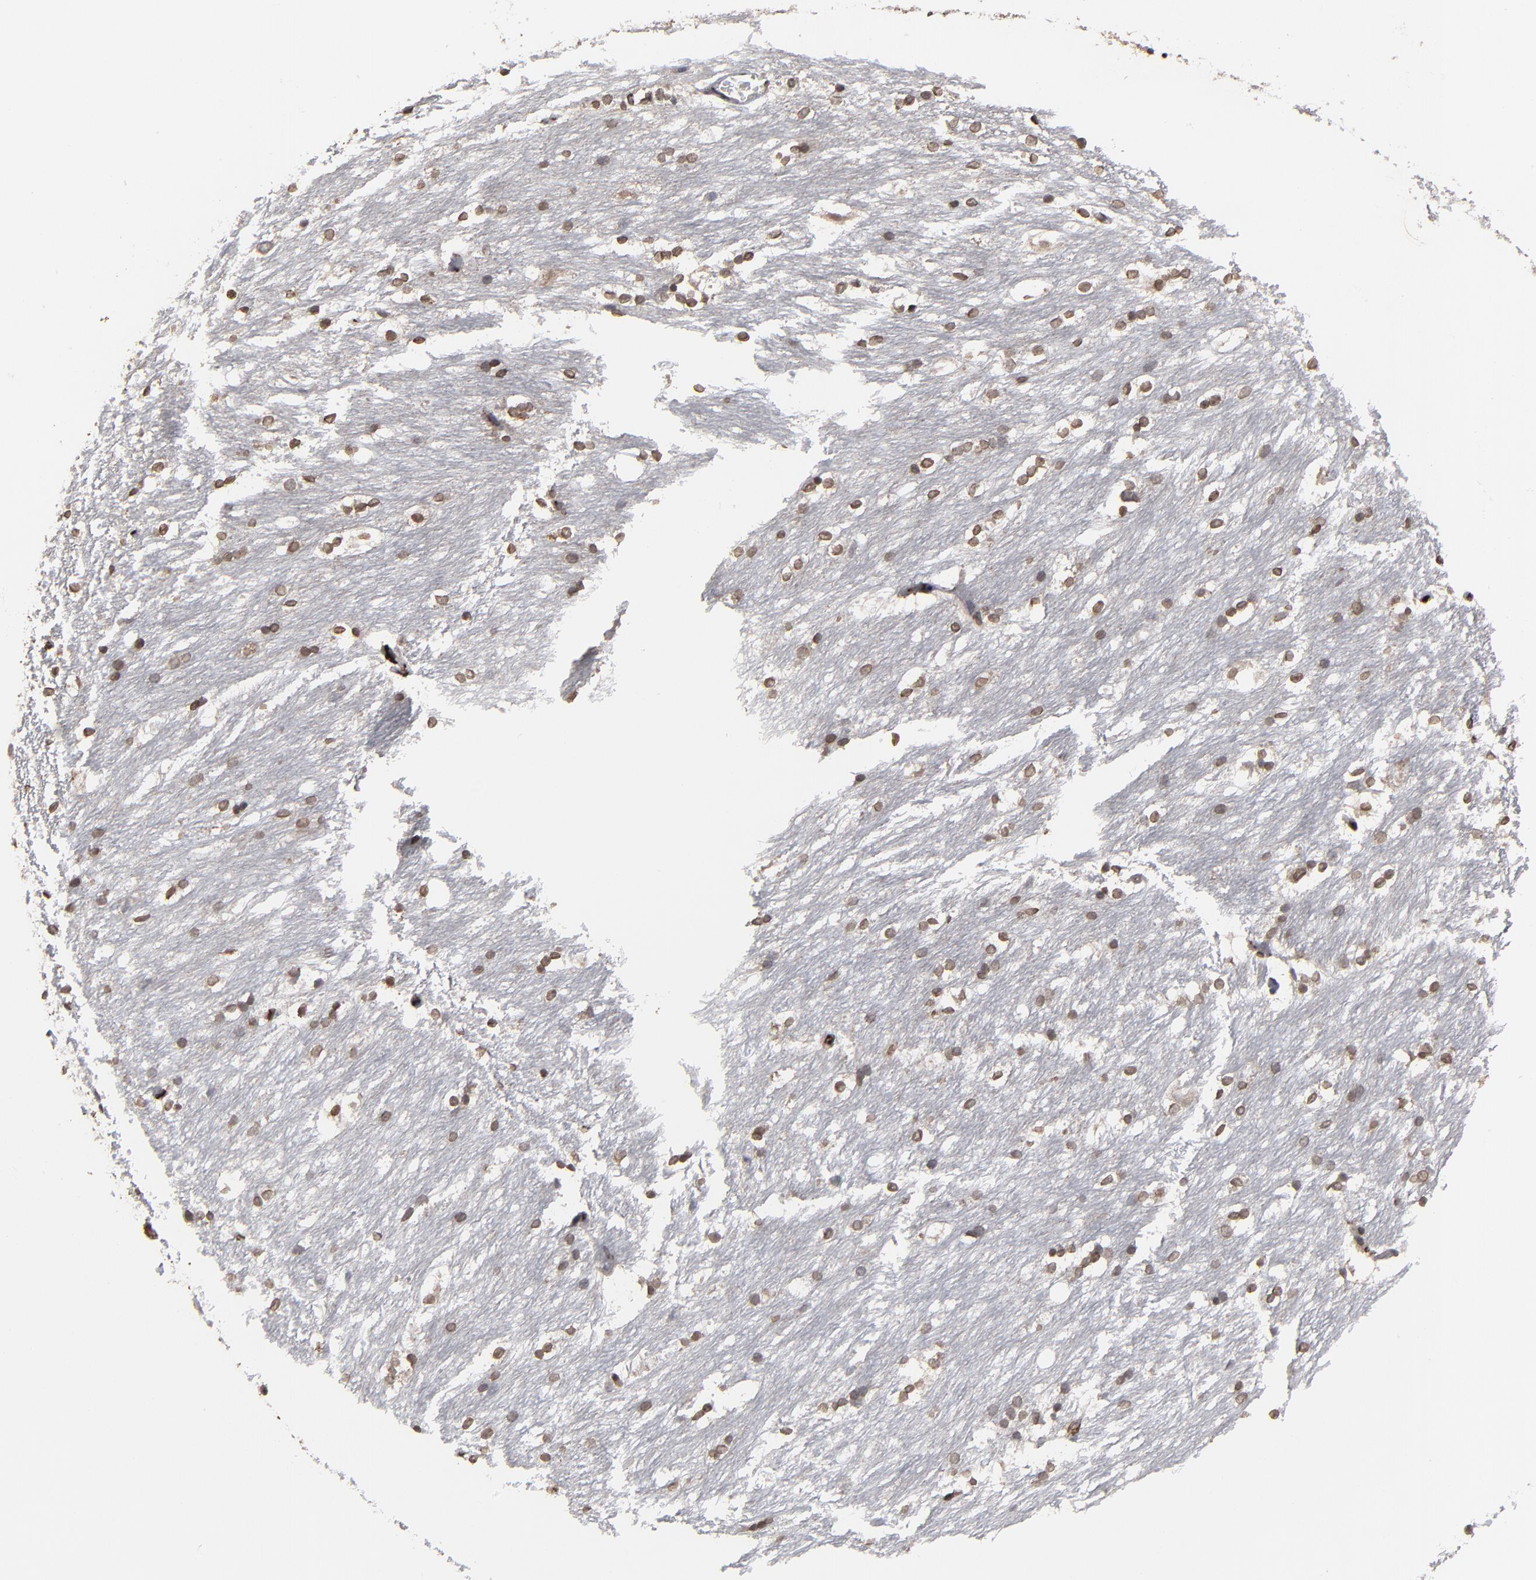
{"staining": {"intensity": "moderate", "quantity": ">75%", "location": "nuclear"}, "tissue": "caudate", "cell_type": "Glial cells", "image_type": "normal", "snomed": [{"axis": "morphology", "description": "Normal tissue, NOS"}, {"axis": "topography", "description": "Lateral ventricle wall"}], "caption": "The photomicrograph demonstrates staining of benign caudate, revealing moderate nuclear protein expression (brown color) within glial cells.", "gene": "BAZ1A", "patient": {"sex": "female", "age": 19}}